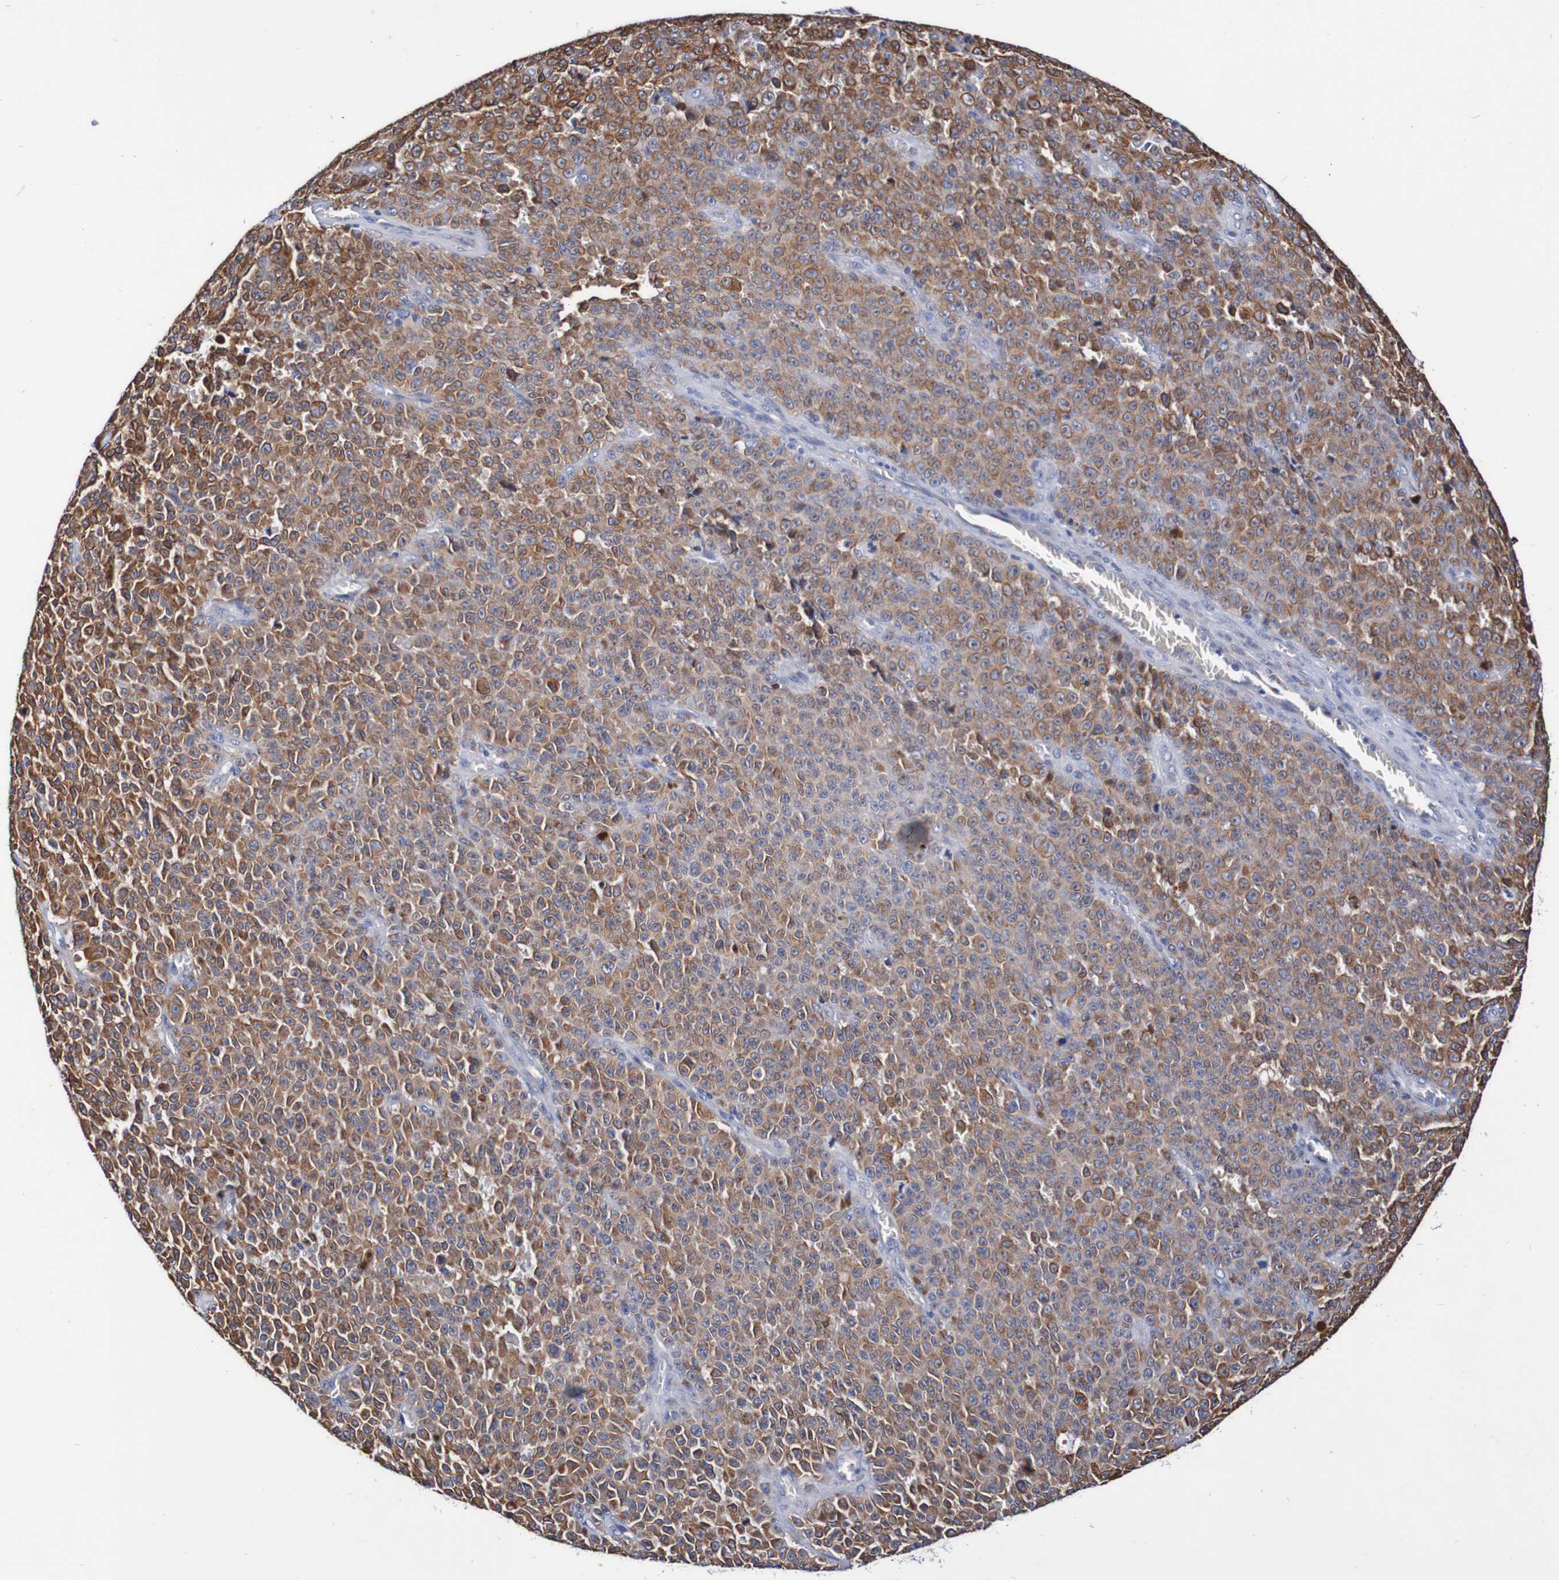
{"staining": {"intensity": "moderate", "quantity": ">75%", "location": "cytoplasmic/membranous"}, "tissue": "melanoma", "cell_type": "Tumor cells", "image_type": "cancer", "snomed": [{"axis": "morphology", "description": "Malignant melanoma, NOS"}, {"axis": "topography", "description": "Skin"}], "caption": "Human malignant melanoma stained for a protein (brown) exhibits moderate cytoplasmic/membranous positive positivity in approximately >75% of tumor cells.", "gene": "SEZ6", "patient": {"sex": "female", "age": 82}}